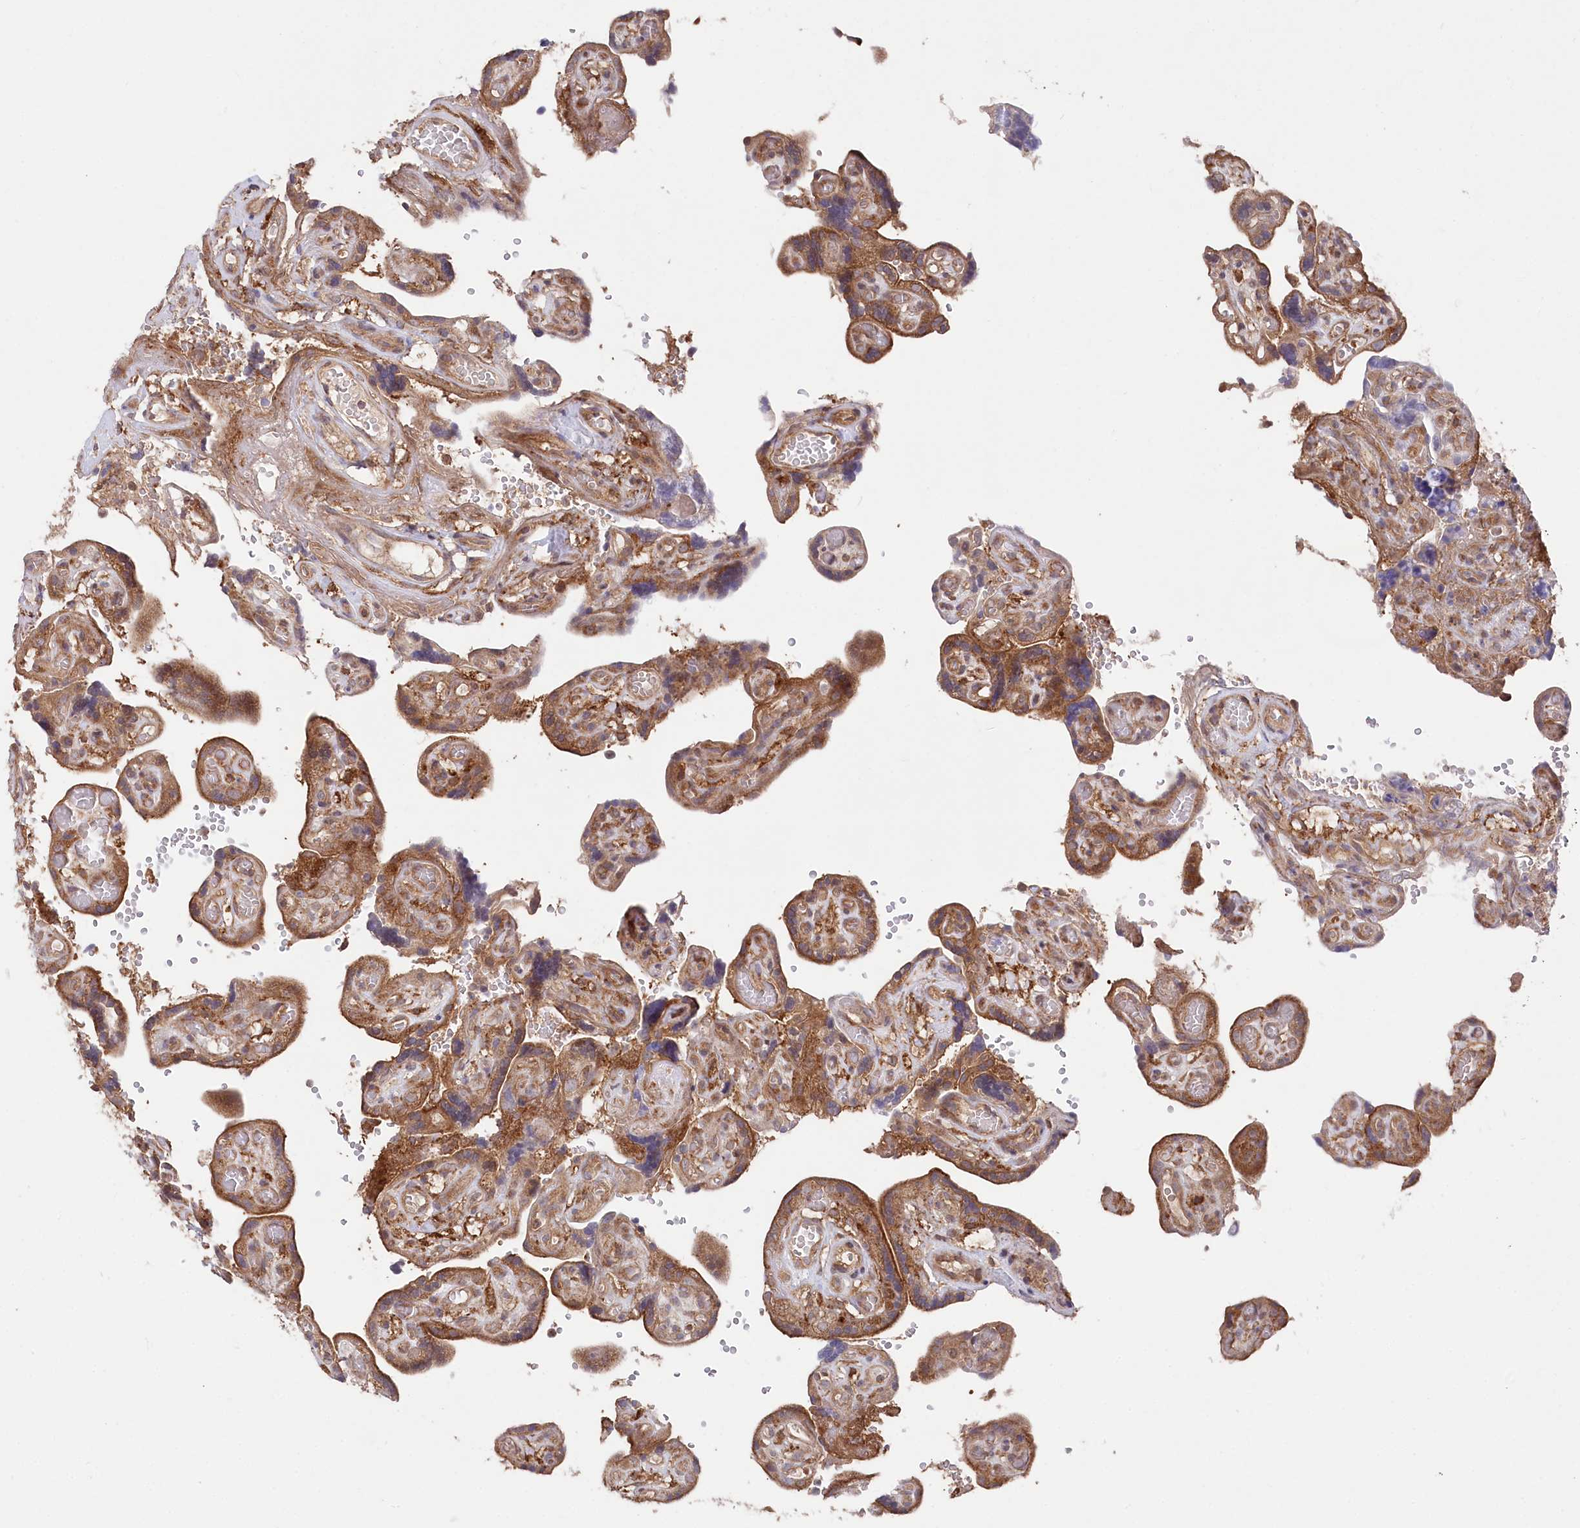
{"staining": {"intensity": "moderate", "quantity": ">75%", "location": "cytoplasmic/membranous"}, "tissue": "placenta", "cell_type": "Decidual cells", "image_type": "normal", "snomed": [{"axis": "morphology", "description": "Normal tissue, NOS"}, {"axis": "topography", "description": "Placenta"}], "caption": "This histopathology image shows unremarkable placenta stained with immunohistochemistry to label a protein in brown. The cytoplasmic/membranous of decidual cells show moderate positivity for the protein. Nuclei are counter-stained blue.", "gene": "PPP1R21", "patient": {"sex": "female", "age": 30}}